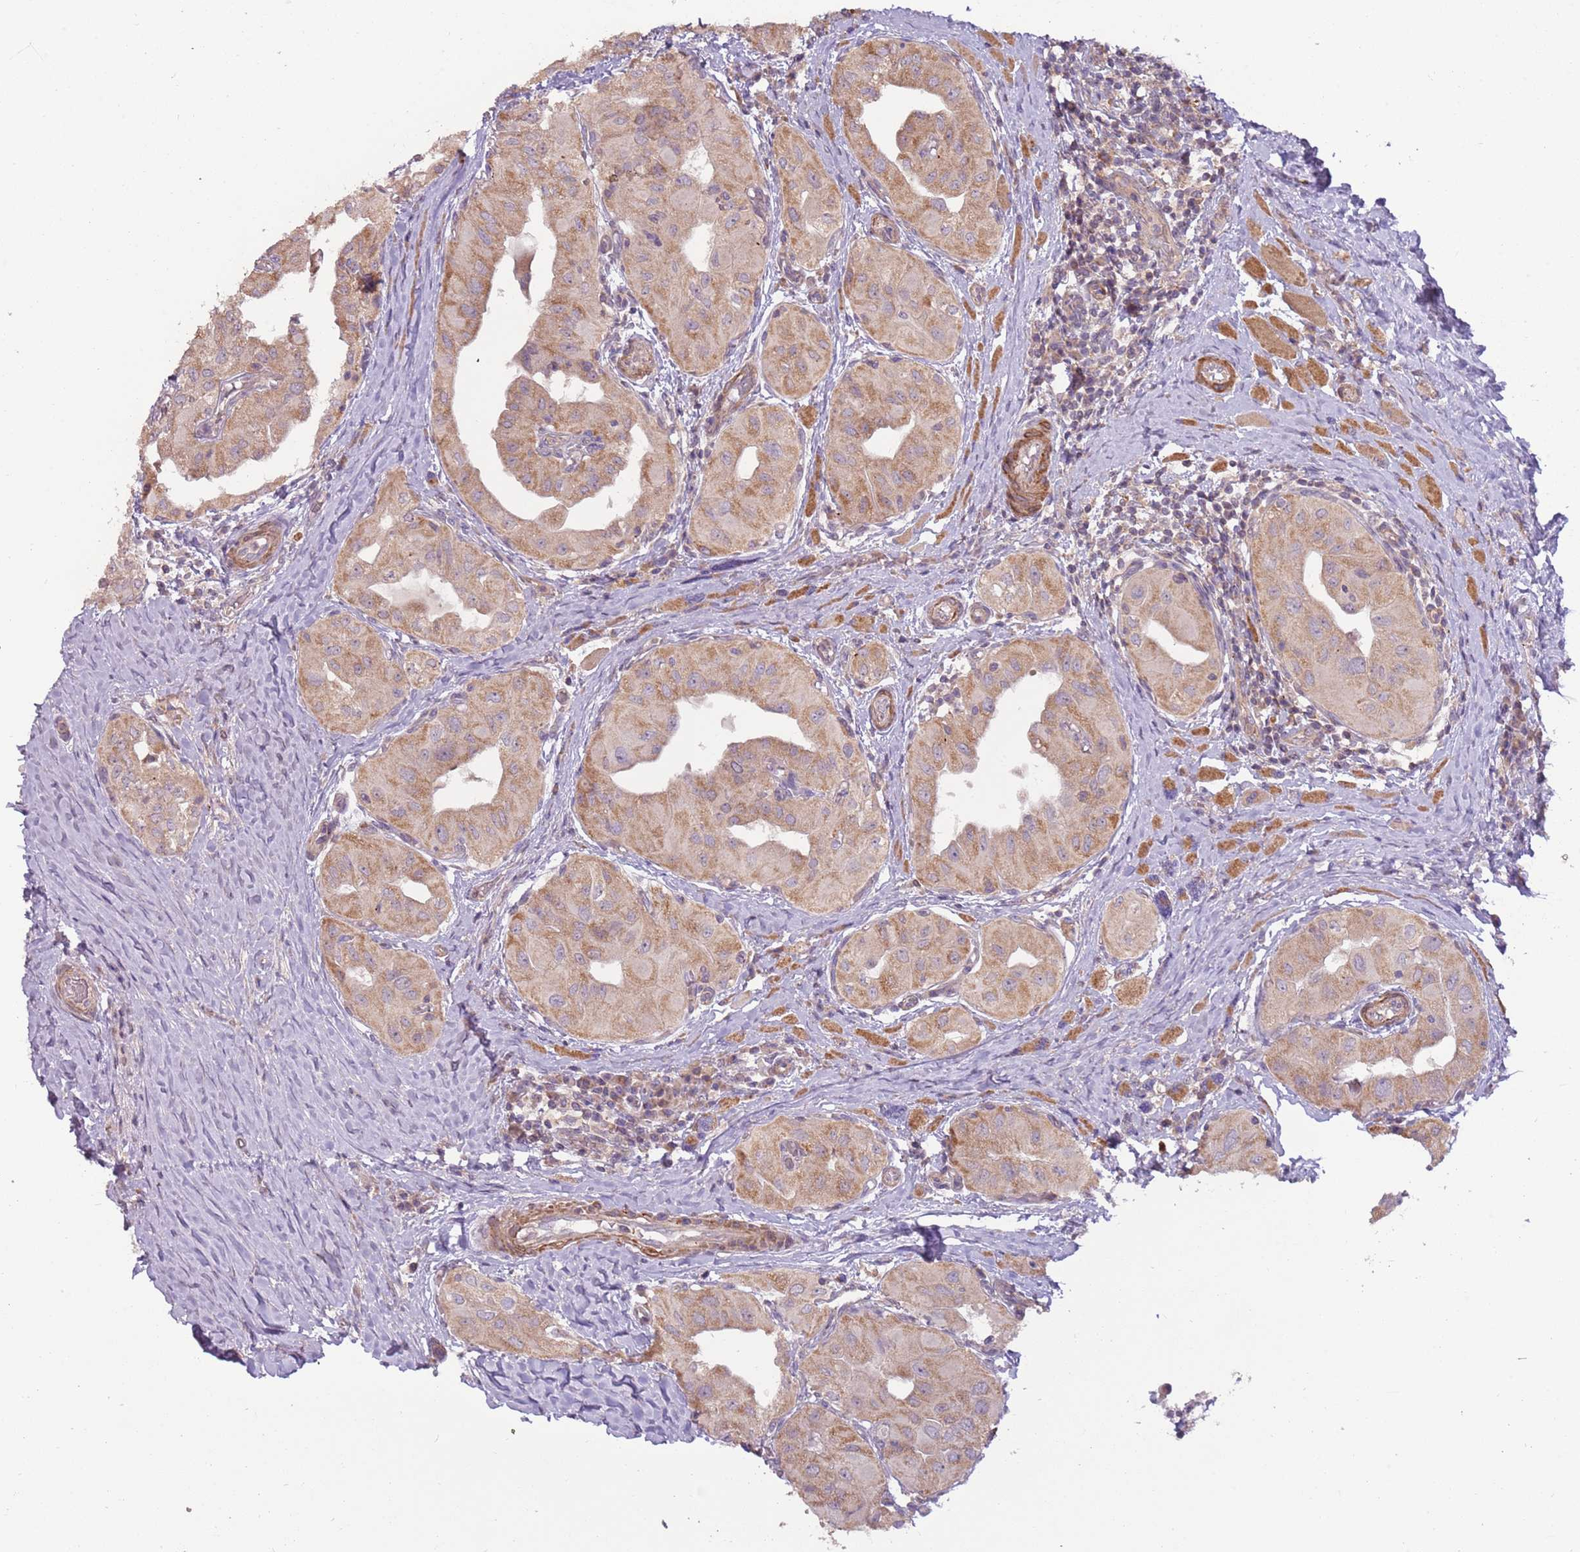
{"staining": {"intensity": "moderate", "quantity": ">75%", "location": "cytoplasmic/membranous"}, "tissue": "thyroid cancer", "cell_type": "Tumor cells", "image_type": "cancer", "snomed": [{"axis": "morphology", "description": "Papillary adenocarcinoma, NOS"}, {"axis": "topography", "description": "Thyroid gland"}], "caption": "A high-resolution photomicrograph shows immunohistochemistry staining of papillary adenocarcinoma (thyroid), which displays moderate cytoplasmic/membranous expression in approximately >75% of tumor cells. (DAB IHC with brightfield microscopy, high magnification).", "gene": "DTD2", "patient": {"sex": "female", "age": 59}}